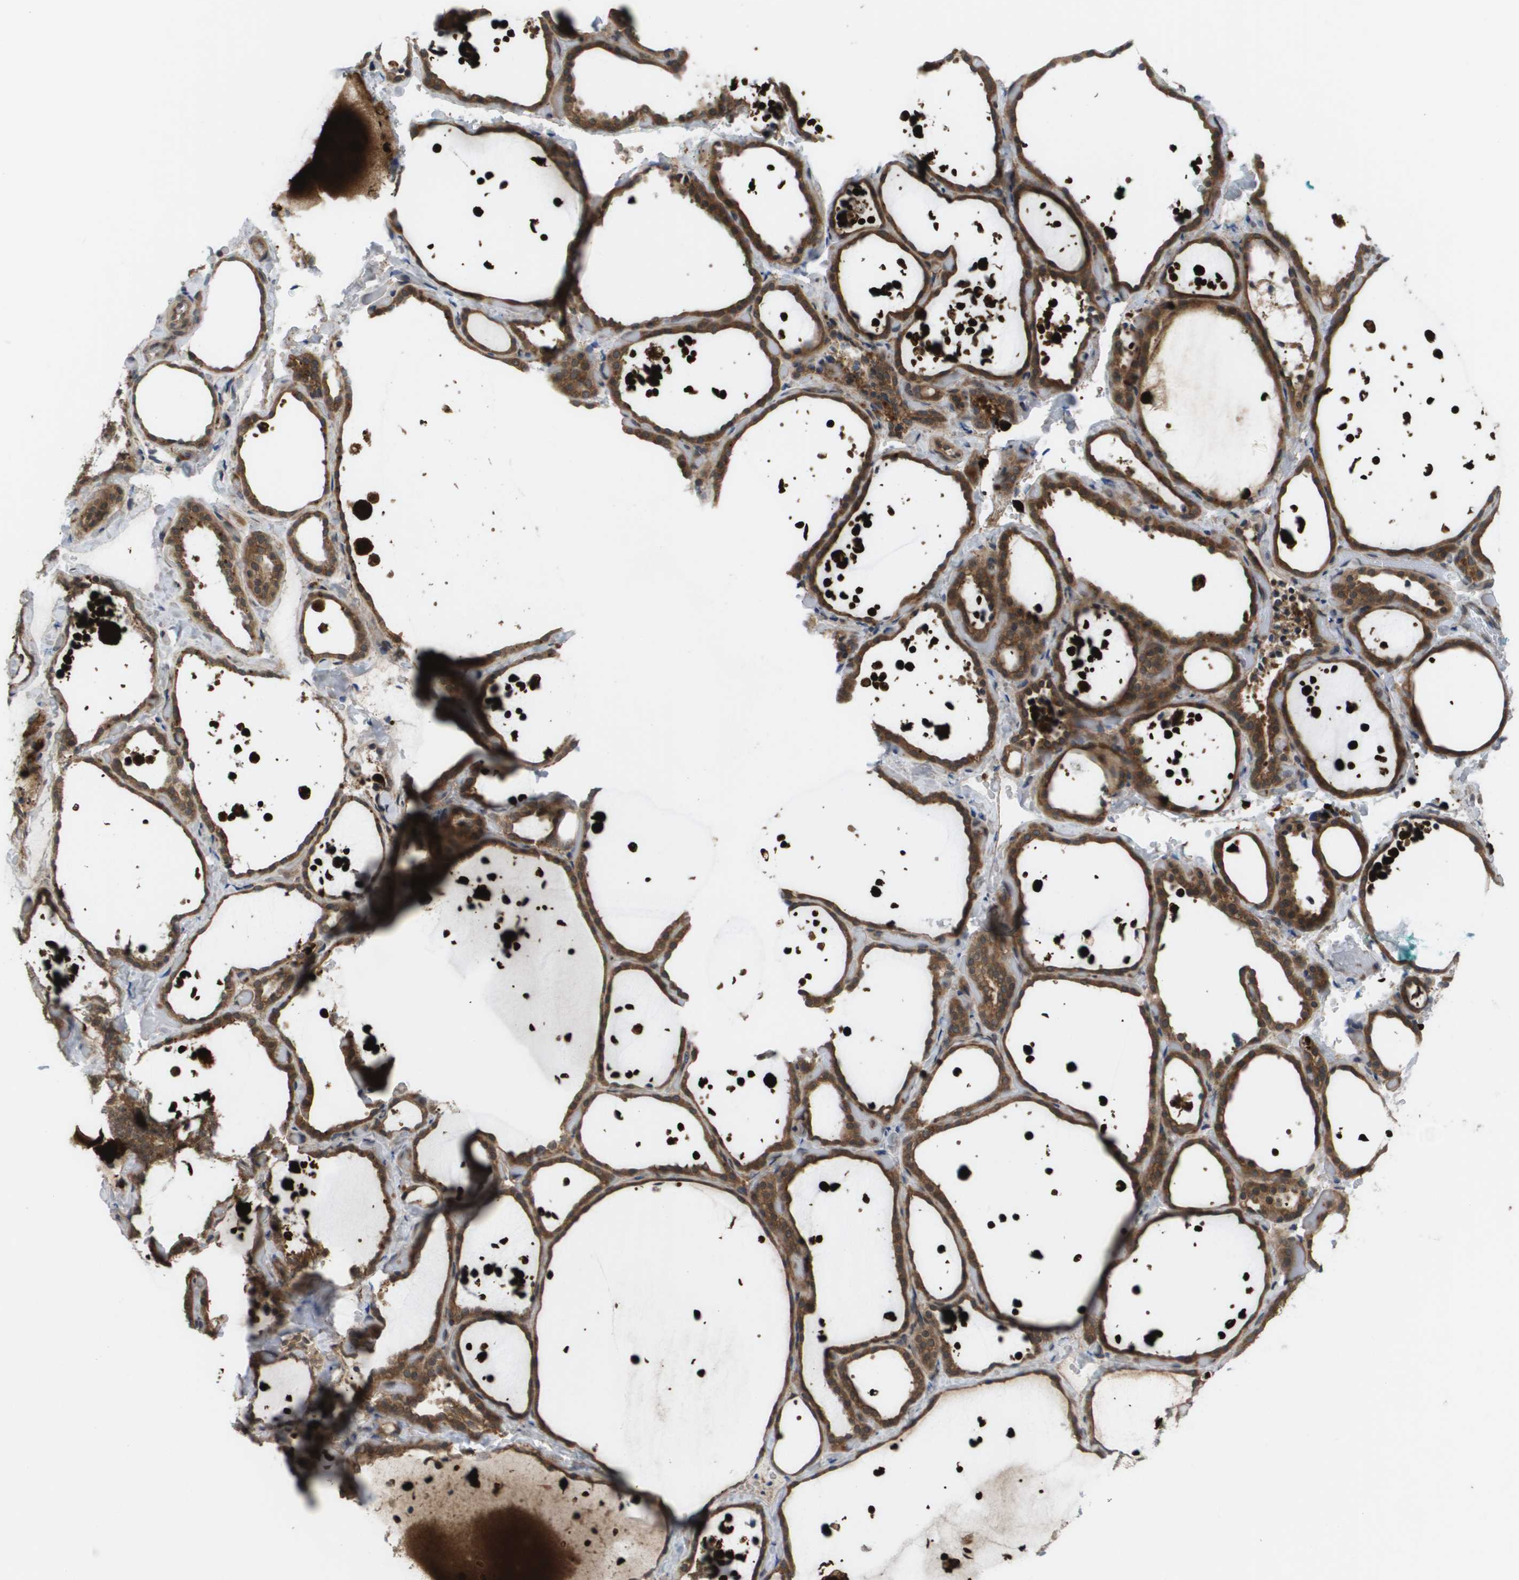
{"staining": {"intensity": "moderate", "quantity": ">75%", "location": "cytoplasmic/membranous,nuclear"}, "tissue": "thyroid gland", "cell_type": "Glandular cells", "image_type": "normal", "snomed": [{"axis": "morphology", "description": "Normal tissue, NOS"}, {"axis": "topography", "description": "Thyroid gland"}], "caption": "Protein positivity by IHC reveals moderate cytoplasmic/membranous,nuclear positivity in about >75% of glandular cells in unremarkable thyroid gland. The protein is shown in brown color, while the nuclei are stained blue.", "gene": "CTPS2", "patient": {"sex": "female", "age": 44}}